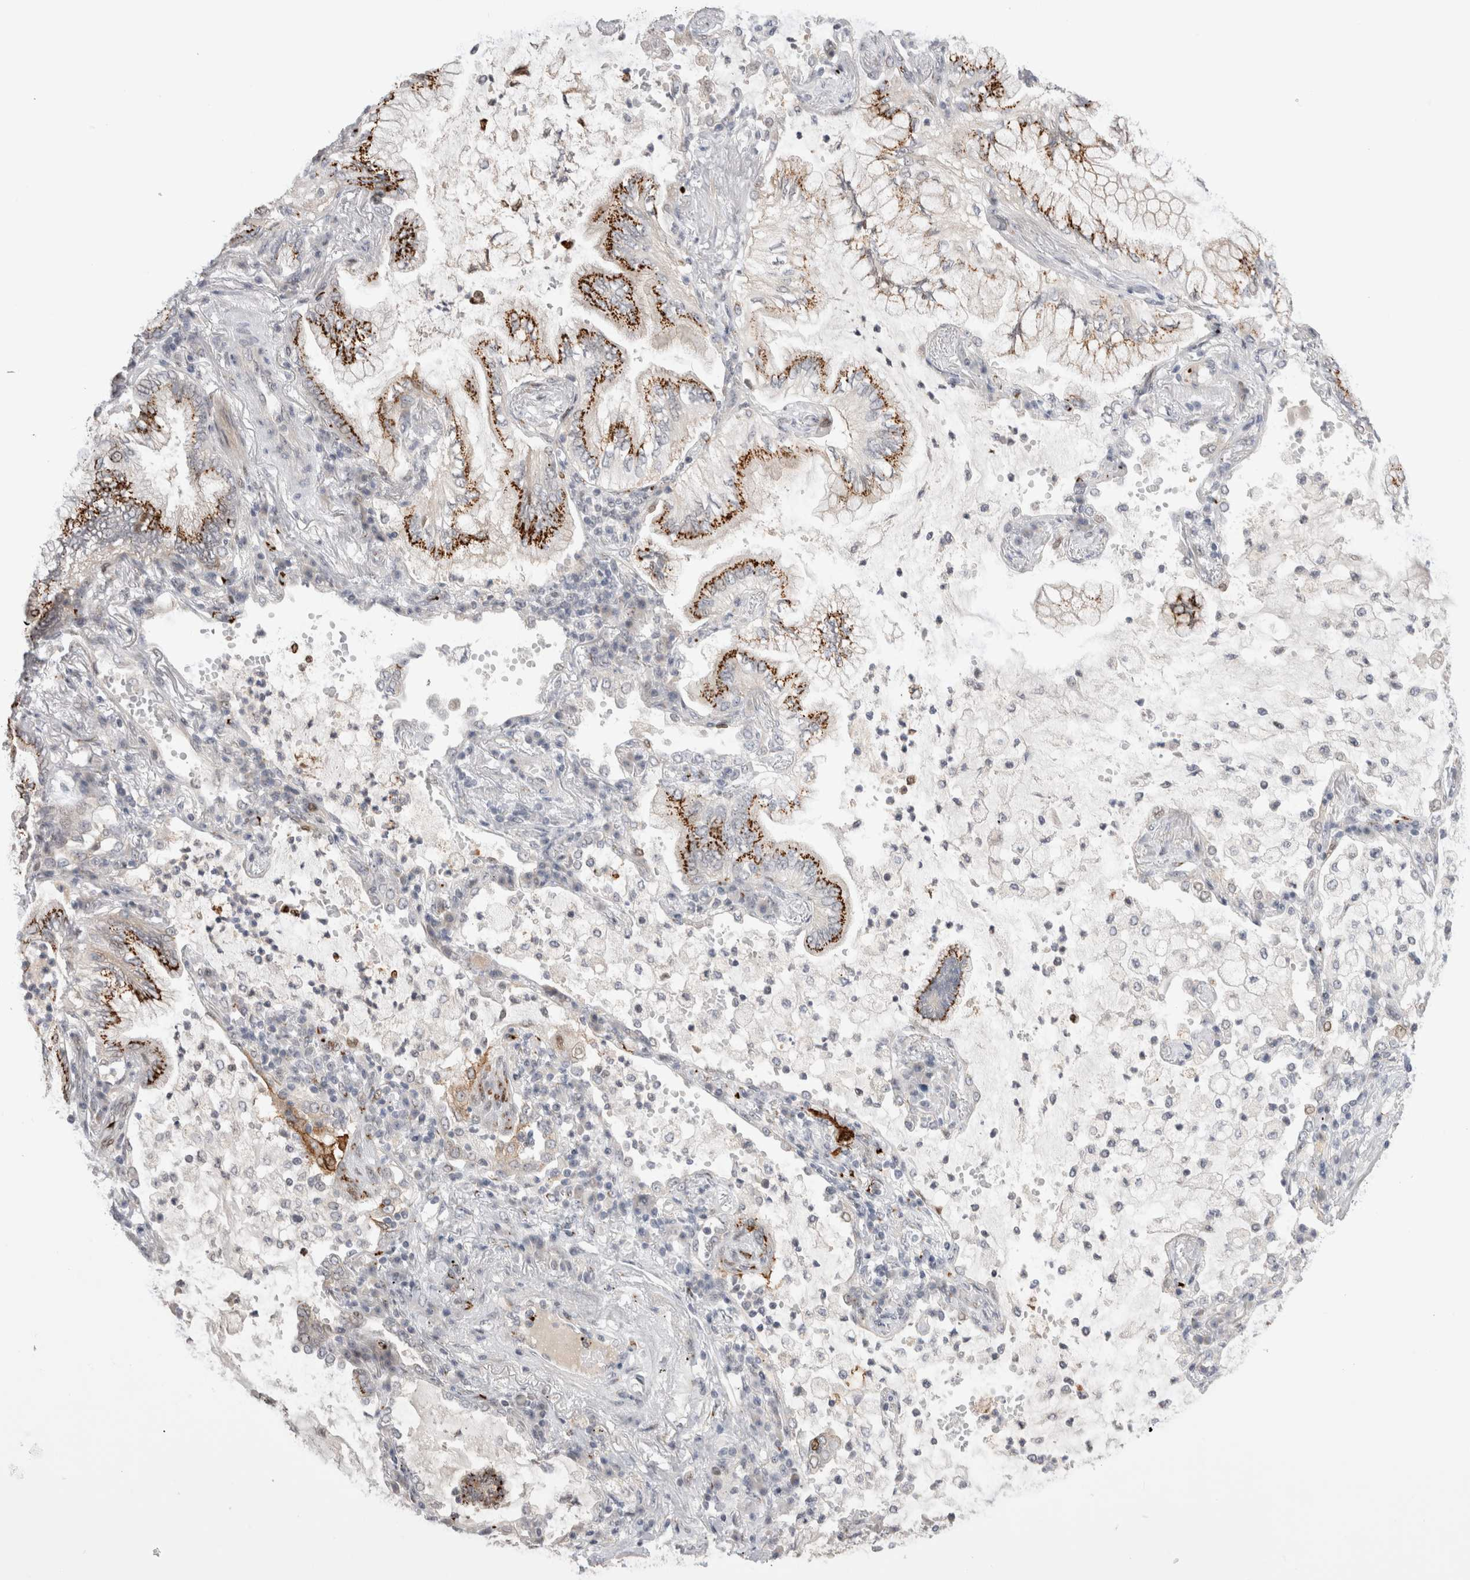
{"staining": {"intensity": "strong", "quantity": ">75%", "location": "cytoplasmic/membranous"}, "tissue": "lung cancer", "cell_type": "Tumor cells", "image_type": "cancer", "snomed": [{"axis": "morphology", "description": "Adenocarcinoma, NOS"}, {"axis": "topography", "description": "Lung"}], "caption": "Adenocarcinoma (lung) stained with a protein marker exhibits strong staining in tumor cells.", "gene": "VPS28", "patient": {"sex": "female", "age": 70}}